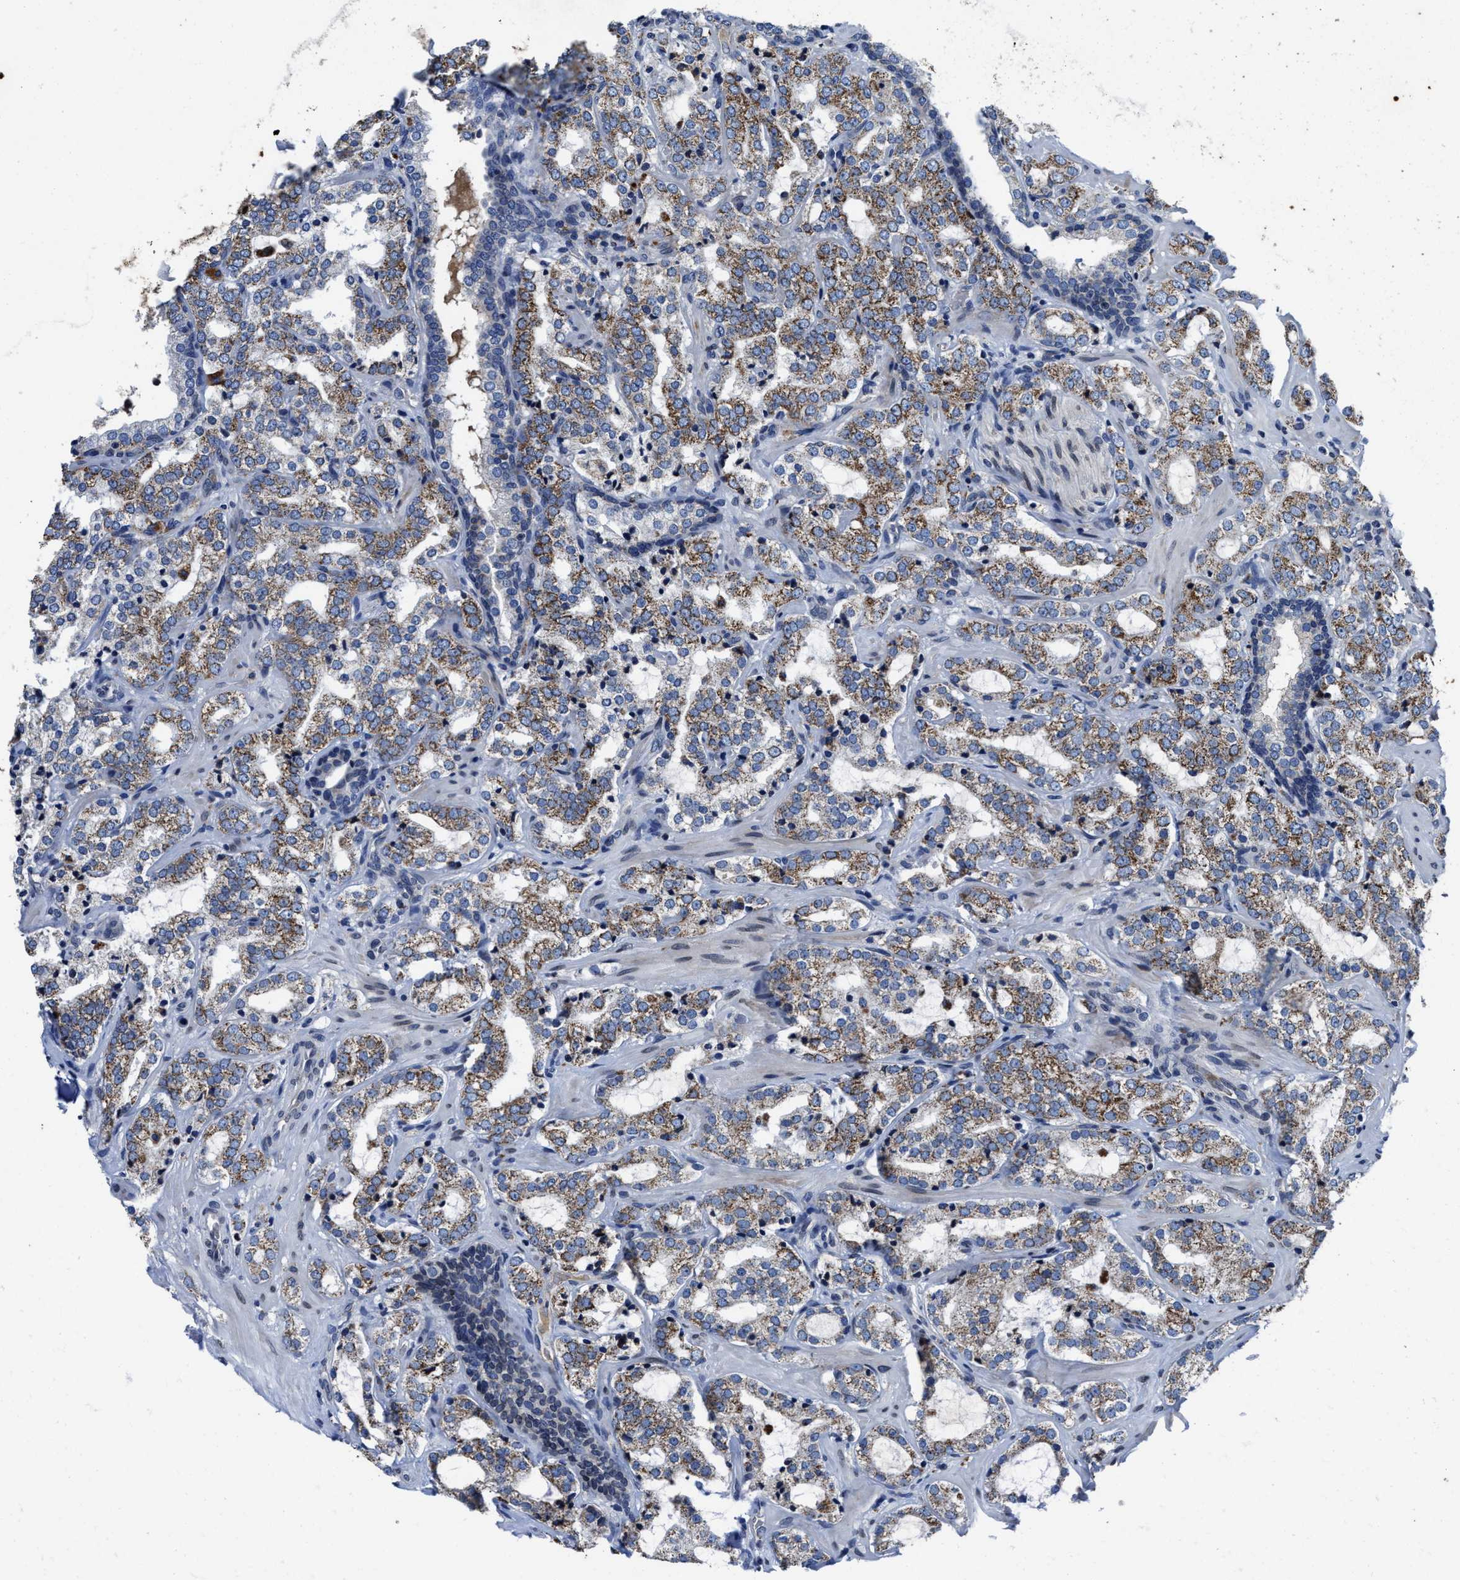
{"staining": {"intensity": "moderate", "quantity": ">75%", "location": "cytoplasmic/membranous"}, "tissue": "prostate cancer", "cell_type": "Tumor cells", "image_type": "cancer", "snomed": [{"axis": "morphology", "description": "Adenocarcinoma, High grade"}, {"axis": "topography", "description": "Prostate"}], "caption": "Adenocarcinoma (high-grade) (prostate) stained for a protein exhibits moderate cytoplasmic/membranous positivity in tumor cells.", "gene": "CACNA1D", "patient": {"sex": "male", "age": 64}}